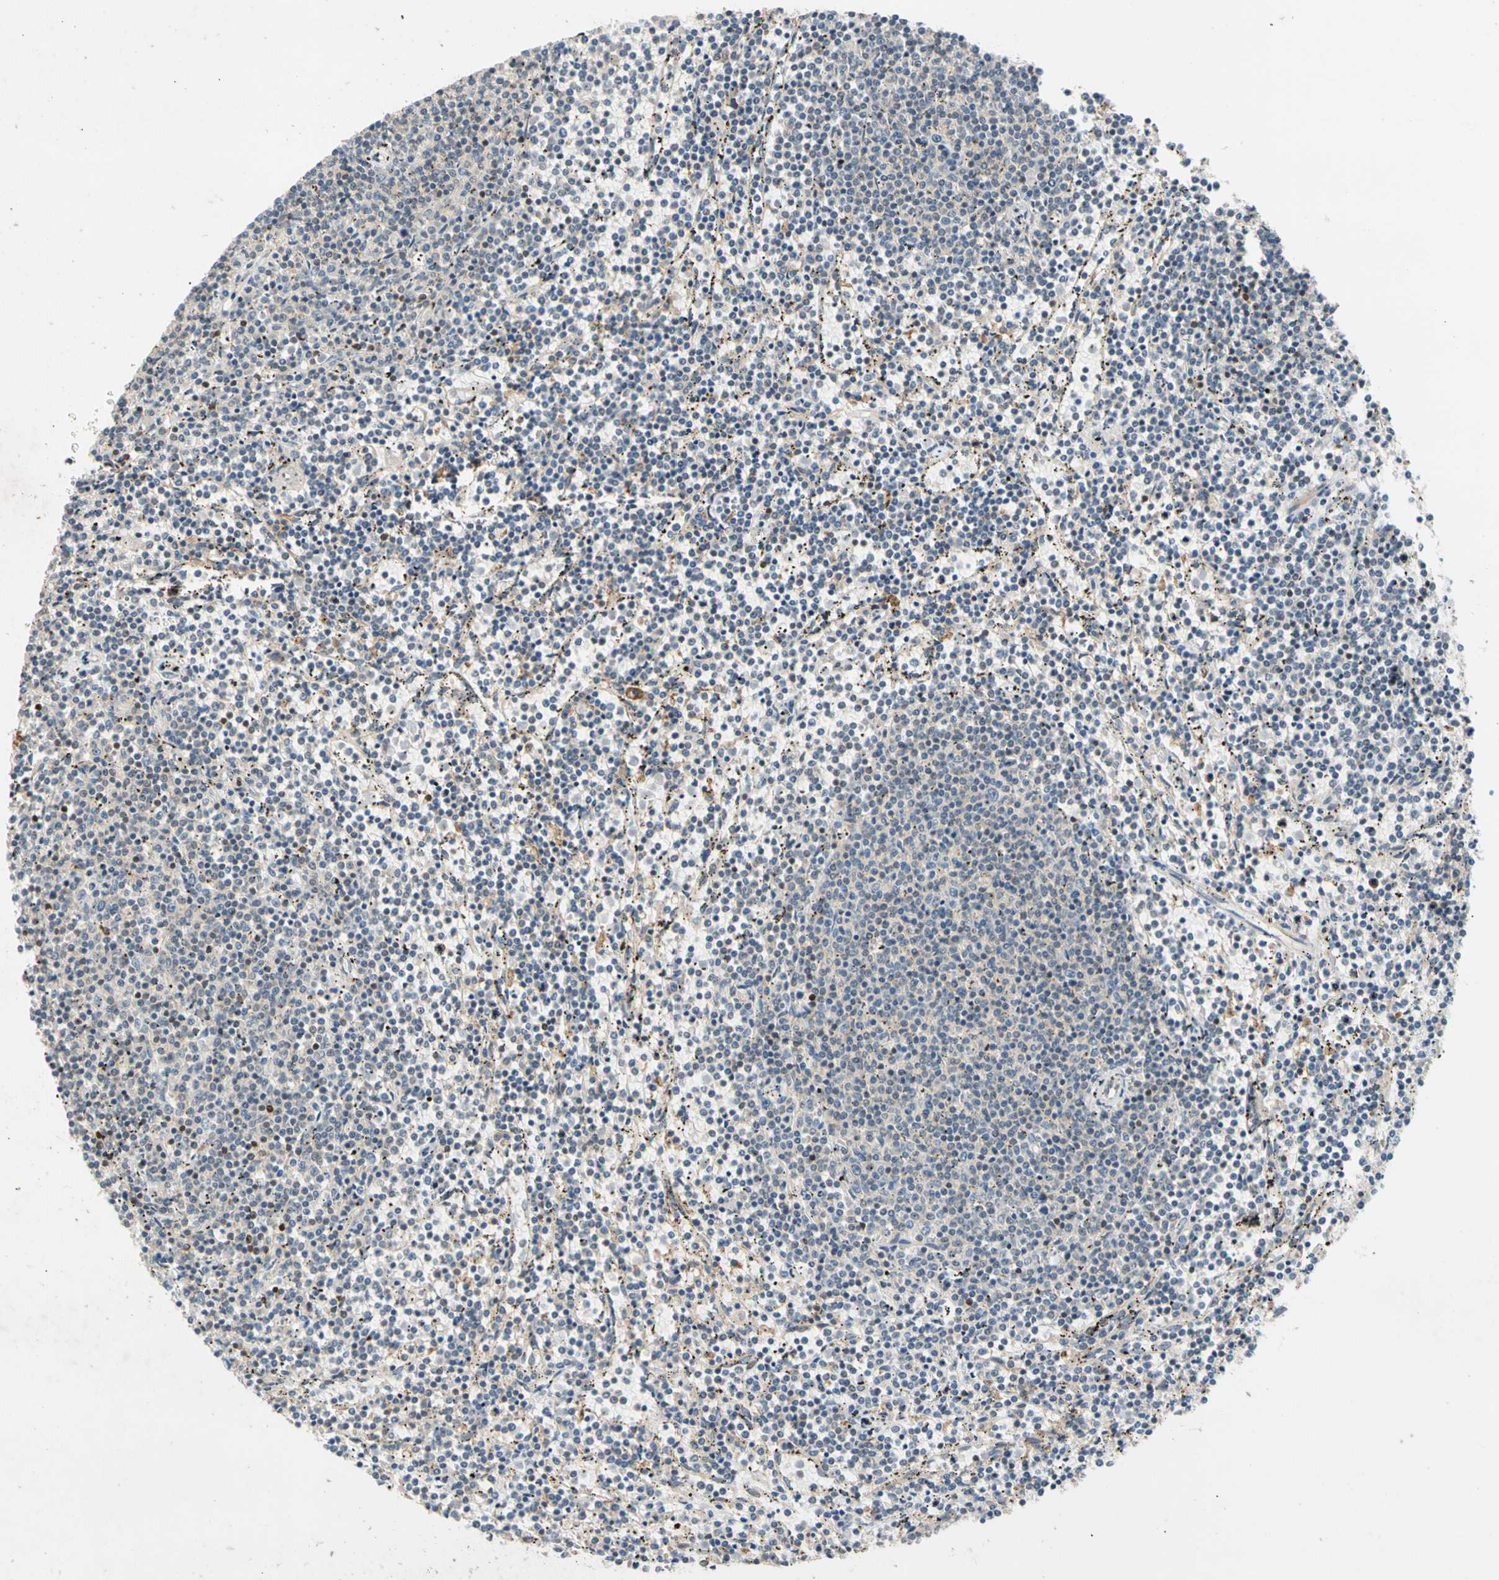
{"staining": {"intensity": "negative", "quantity": "none", "location": "none"}, "tissue": "lymphoma", "cell_type": "Tumor cells", "image_type": "cancer", "snomed": [{"axis": "morphology", "description": "Malignant lymphoma, non-Hodgkin's type, Low grade"}, {"axis": "topography", "description": "Spleen"}], "caption": "This is an IHC micrograph of human lymphoma. There is no staining in tumor cells.", "gene": "CNST", "patient": {"sex": "female", "age": 50}}